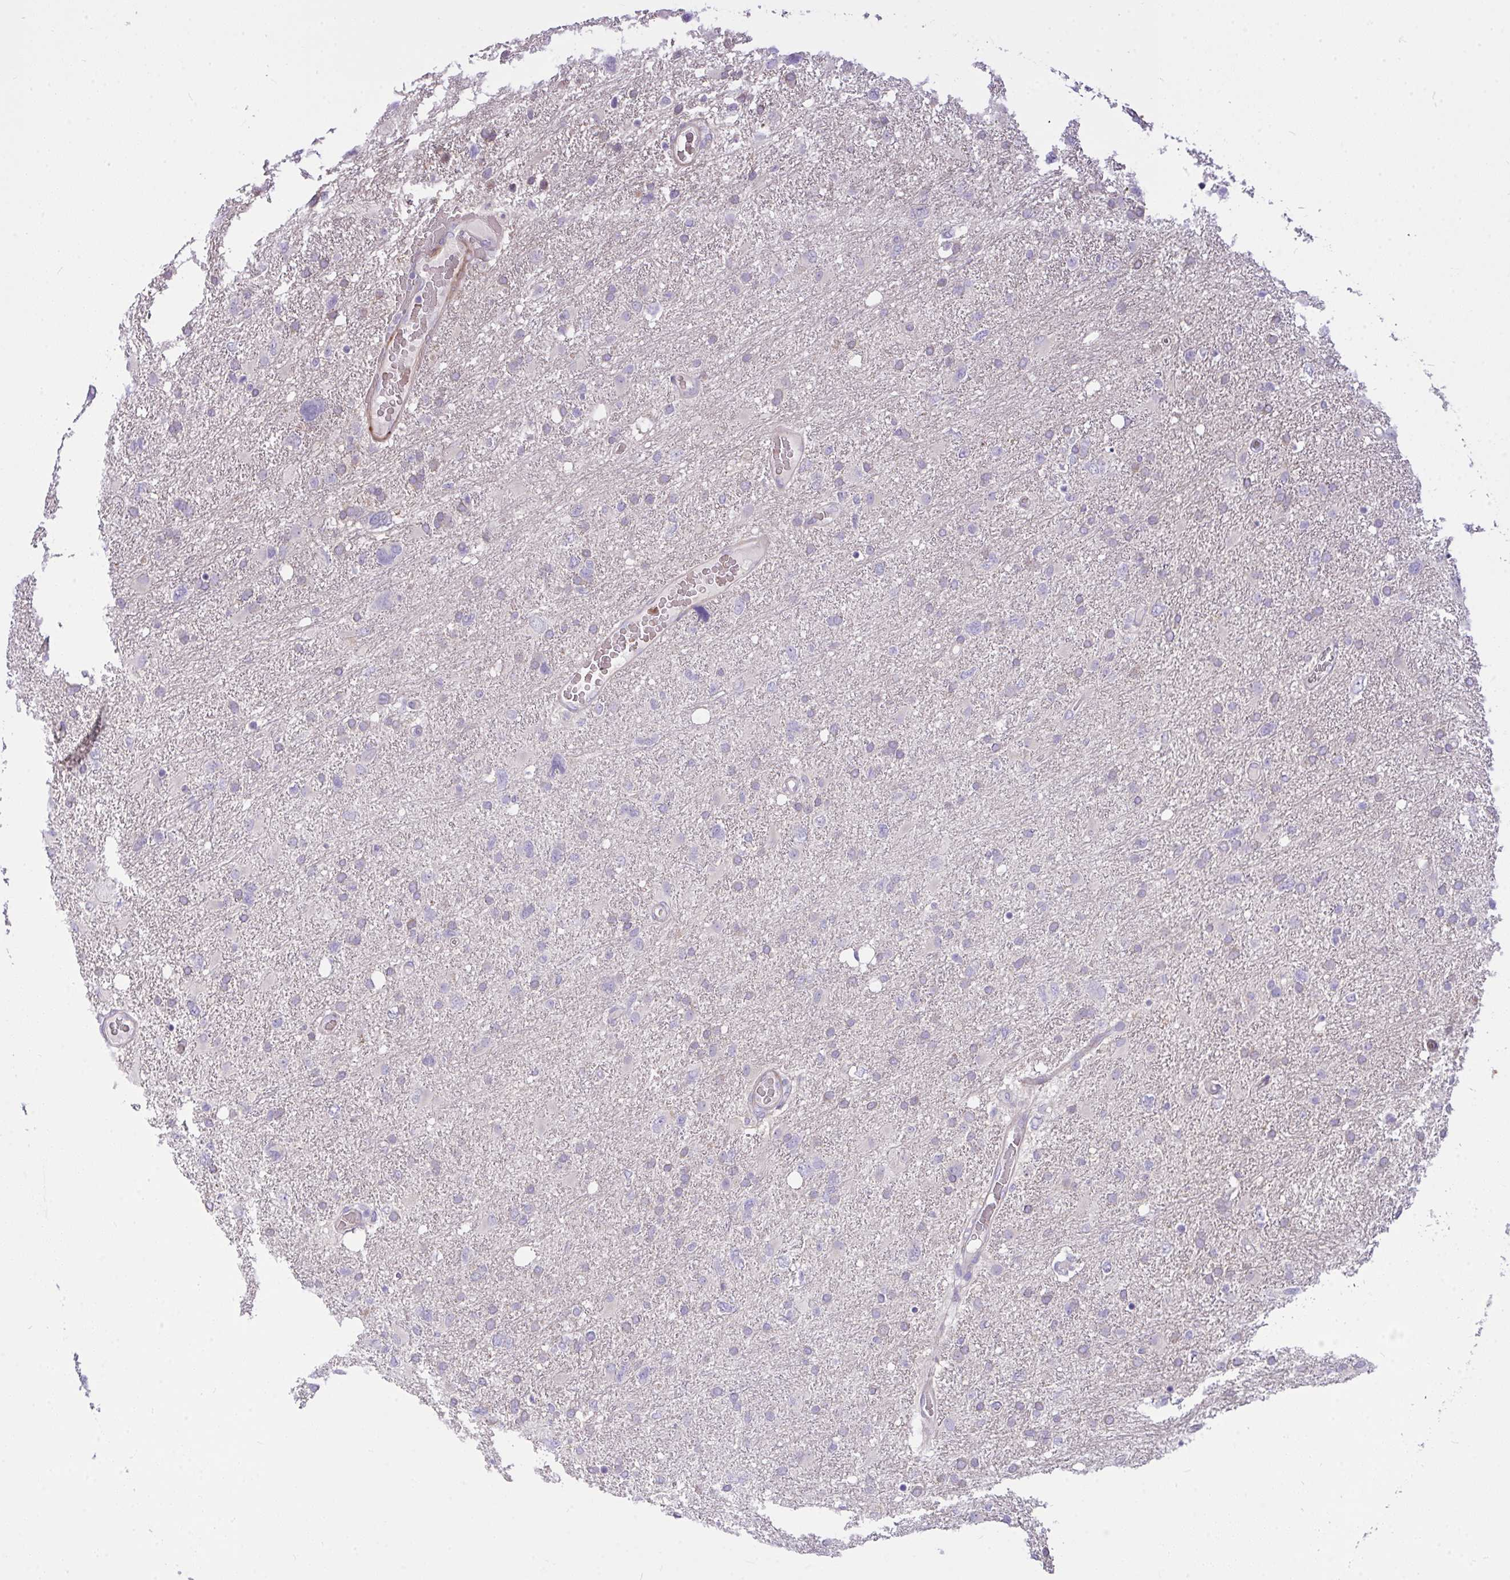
{"staining": {"intensity": "negative", "quantity": "none", "location": "none"}, "tissue": "glioma", "cell_type": "Tumor cells", "image_type": "cancer", "snomed": [{"axis": "morphology", "description": "Glioma, malignant, High grade"}, {"axis": "topography", "description": "Brain"}], "caption": "A high-resolution image shows immunohistochemistry staining of glioma, which demonstrates no significant expression in tumor cells. Brightfield microscopy of immunohistochemistry (IHC) stained with DAB (brown) and hematoxylin (blue), captured at high magnification.", "gene": "MOCS1", "patient": {"sex": "male", "age": 61}}